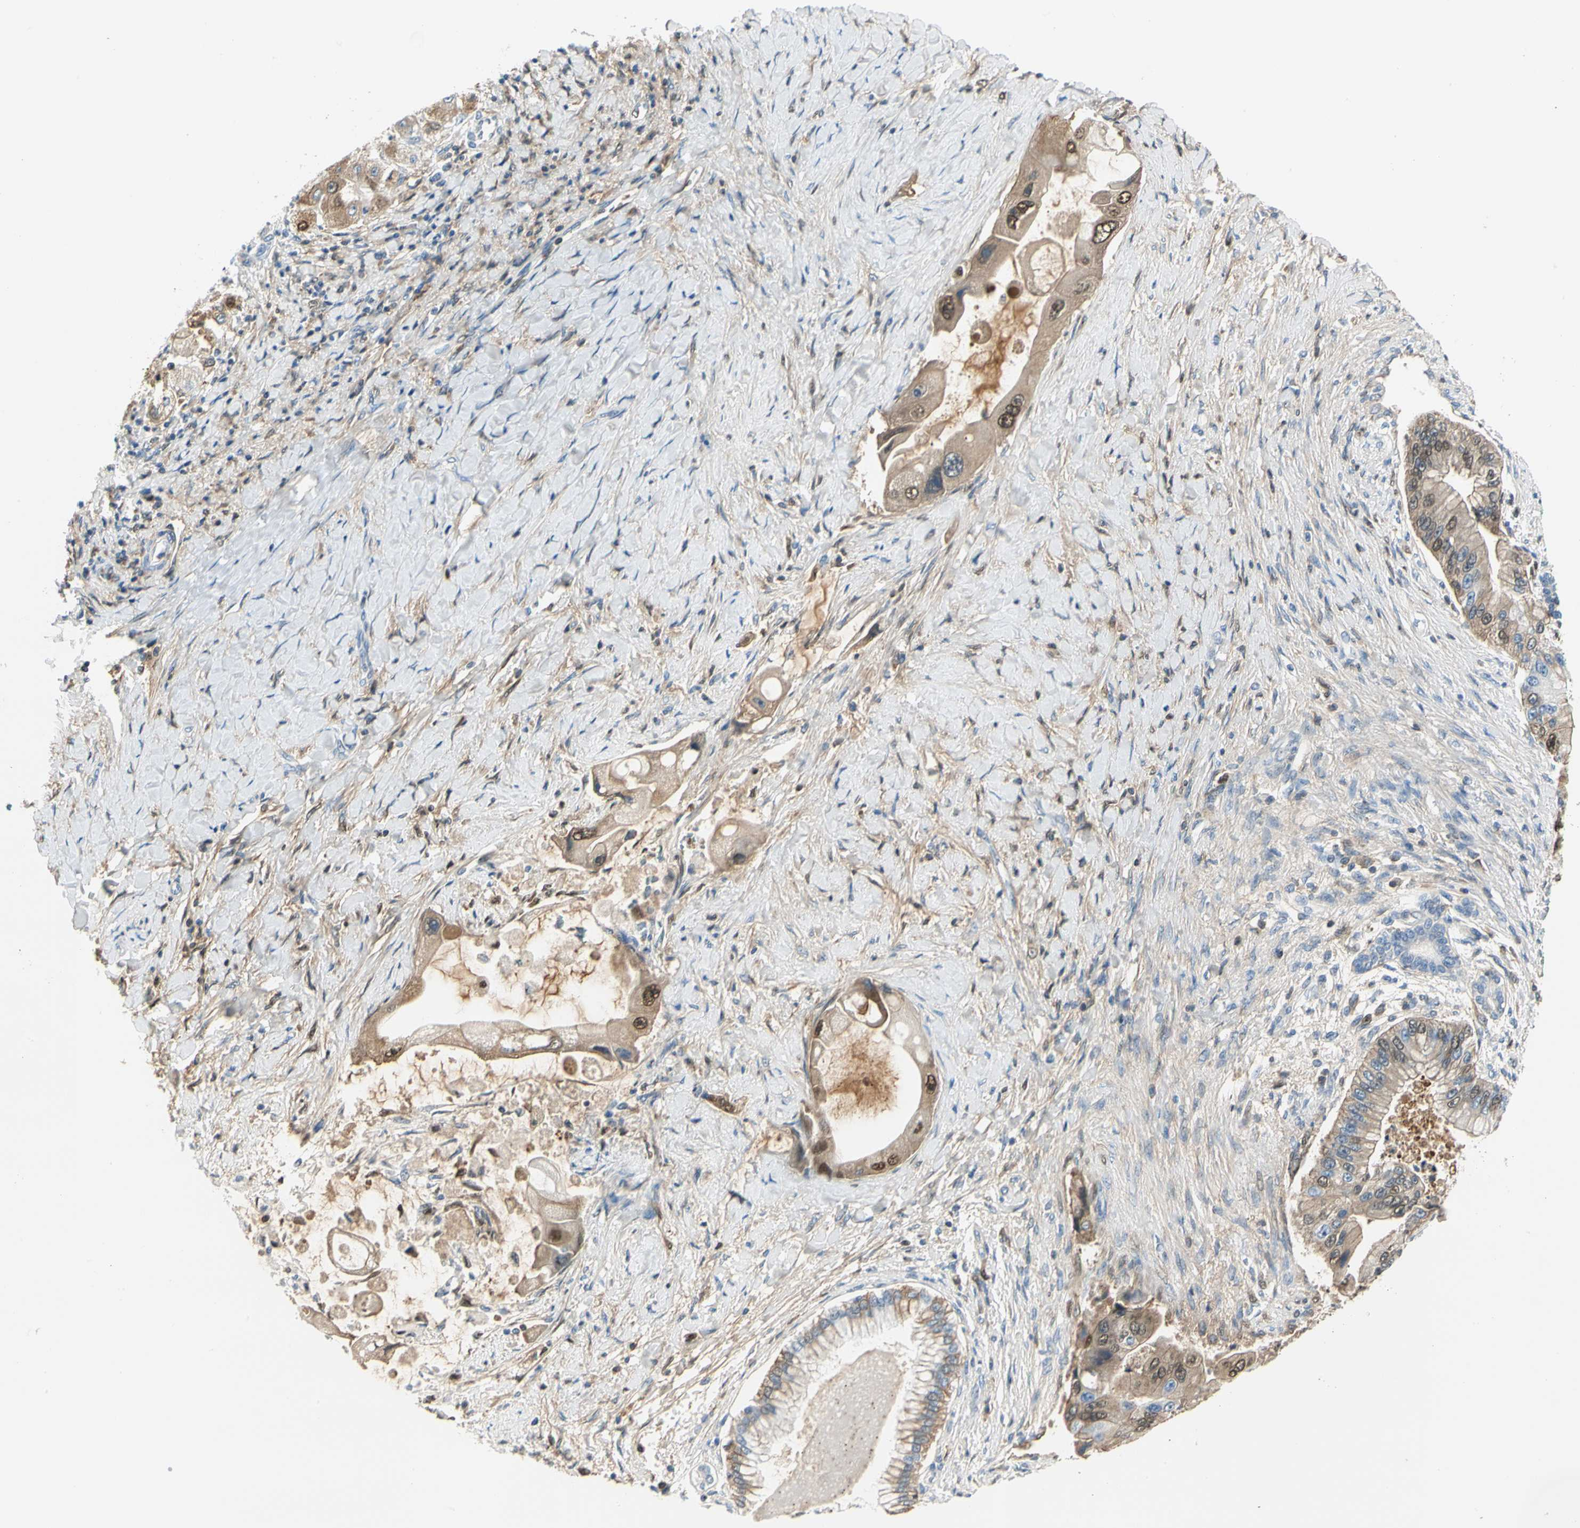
{"staining": {"intensity": "moderate", "quantity": ">75%", "location": "cytoplasmic/membranous,nuclear"}, "tissue": "liver cancer", "cell_type": "Tumor cells", "image_type": "cancer", "snomed": [{"axis": "morphology", "description": "Normal tissue, NOS"}, {"axis": "morphology", "description": "Cholangiocarcinoma"}, {"axis": "topography", "description": "Liver"}, {"axis": "topography", "description": "Peripheral nerve tissue"}], "caption": "A micrograph of human cholangiocarcinoma (liver) stained for a protein demonstrates moderate cytoplasmic/membranous and nuclear brown staining in tumor cells.", "gene": "LAMB3", "patient": {"sex": "male", "age": 50}}